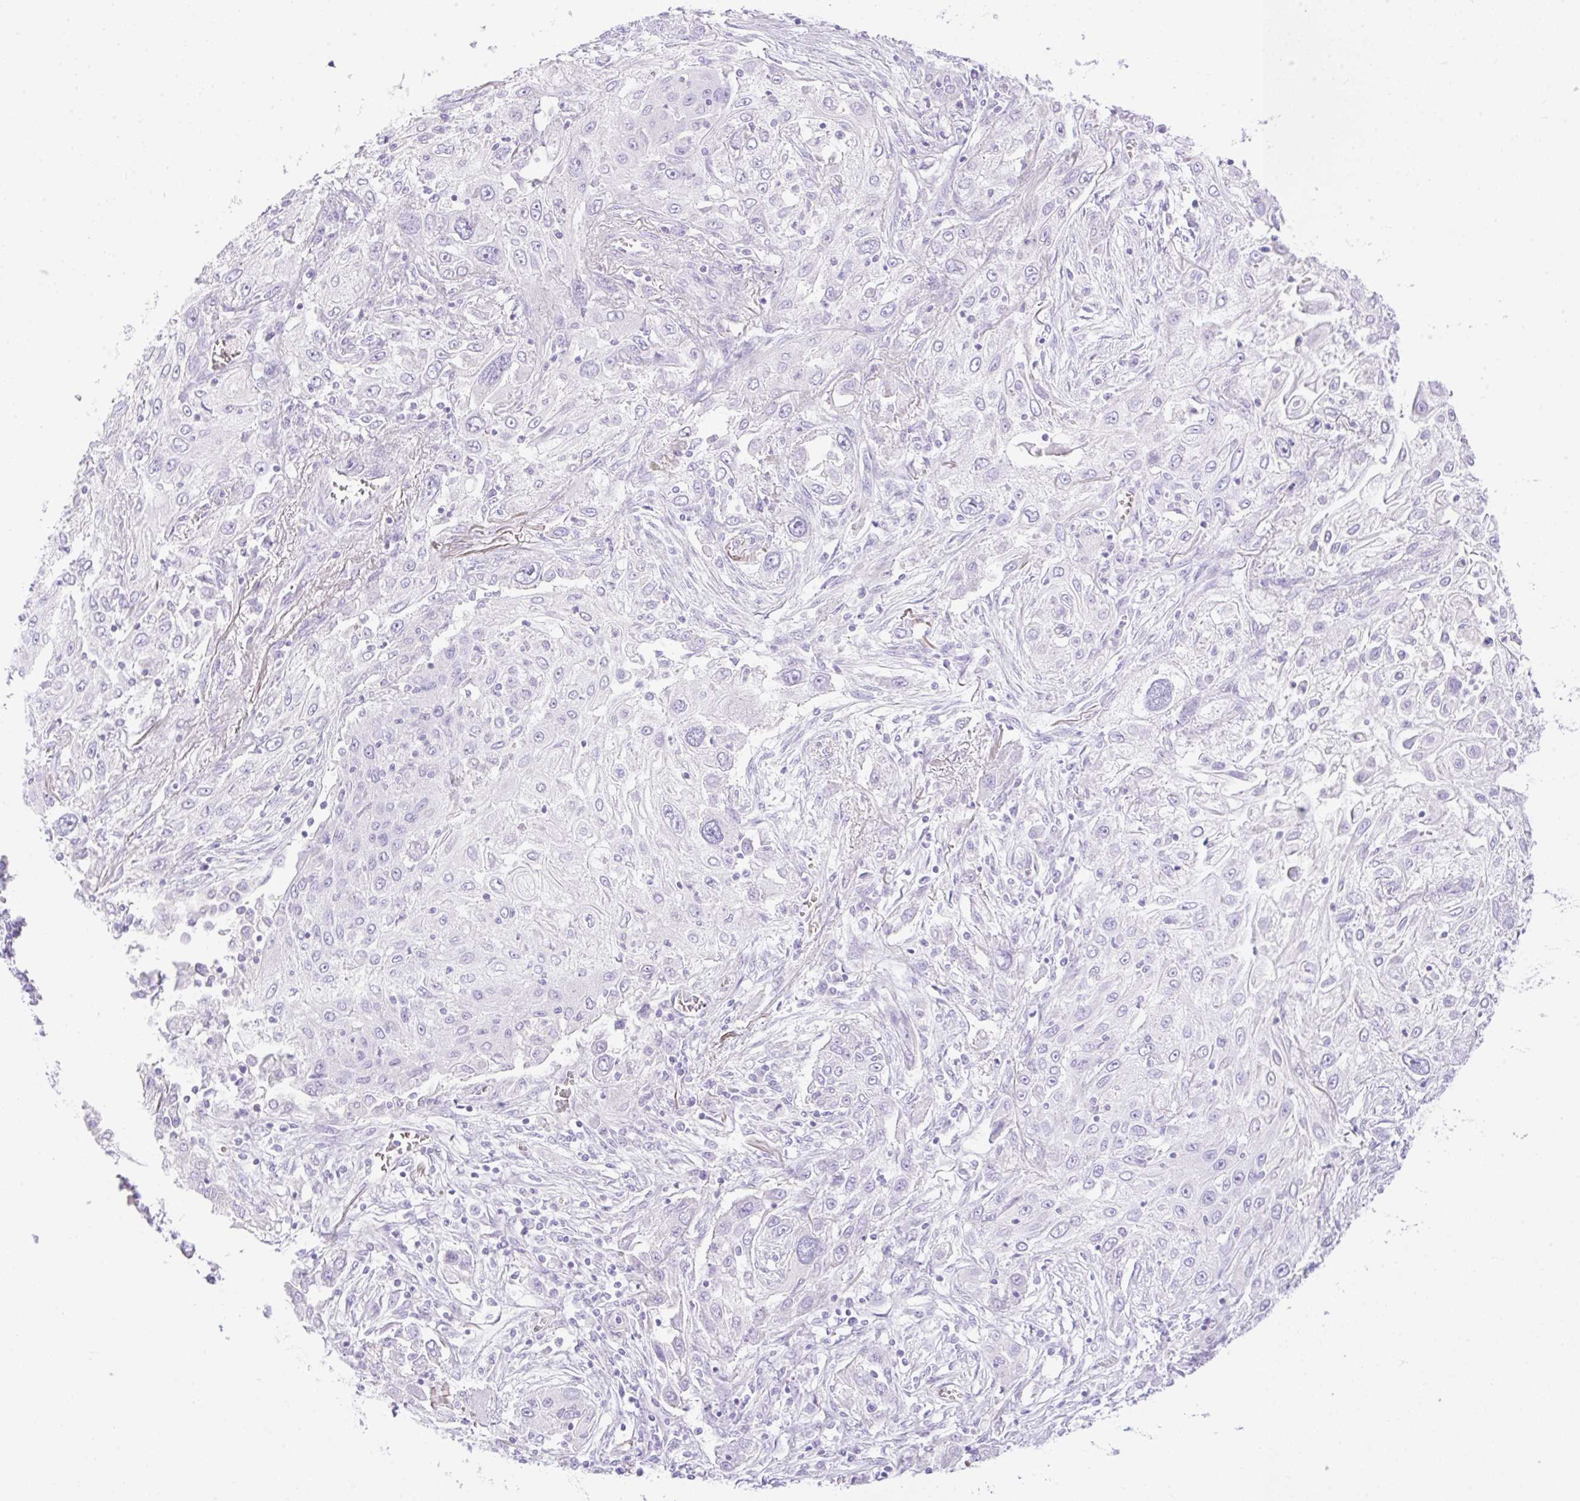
{"staining": {"intensity": "negative", "quantity": "none", "location": "none"}, "tissue": "lung cancer", "cell_type": "Tumor cells", "image_type": "cancer", "snomed": [{"axis": "morphology", "description": "Squamous cell carcinoma, NOS"}, {"axis": "topography", "description": "Lung"}], "caption": "An immunohistochemistry photomicrograph of lung cancer is shown. There is no staining in tumor cells of lung cancer.", "gene": "CDX1", "patient": {"sex": "female", "age": 69}}